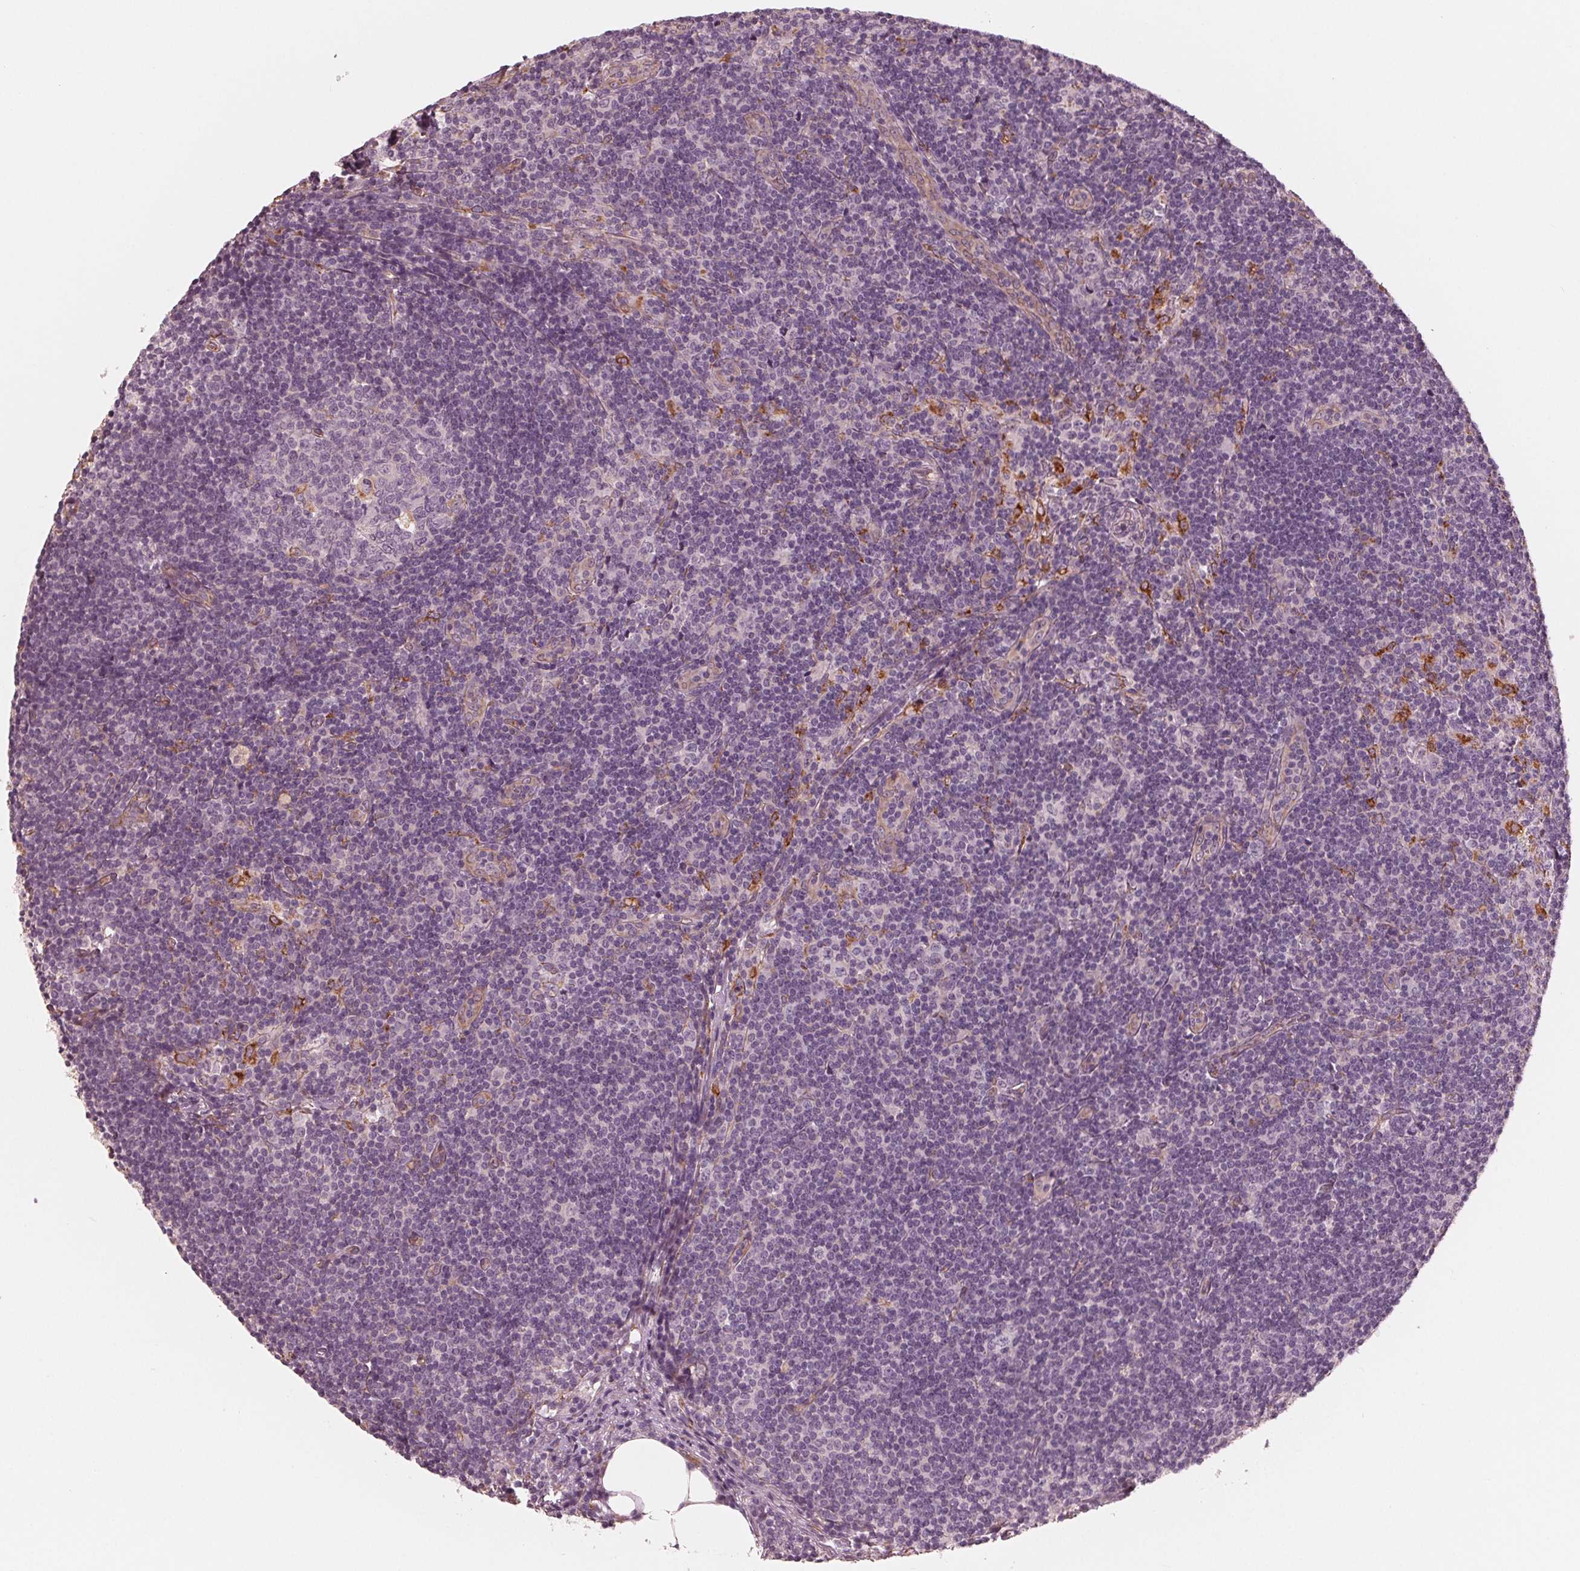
{"staining": {"intensity": "weak", "quantity": "<25%", "location": "cytoplasmic/membranous"}, "tissue": "lymph node", "cell_type": "Germinal center cells", "image_type": "normal", "snomed": [{"axis": "morphology", "description": "Normal tissue, NOS"}, {"axis": "topography", "description": "Lymph node"}], "caption": "High magnification brightfield microscopy of benign lymph node stained with DAB (brown) and counterstained with hematoxylin (blue): germinal center cells show no significant staining.", "gene": "IKBIP", "patient": {"sex": "female", "age": 41}}